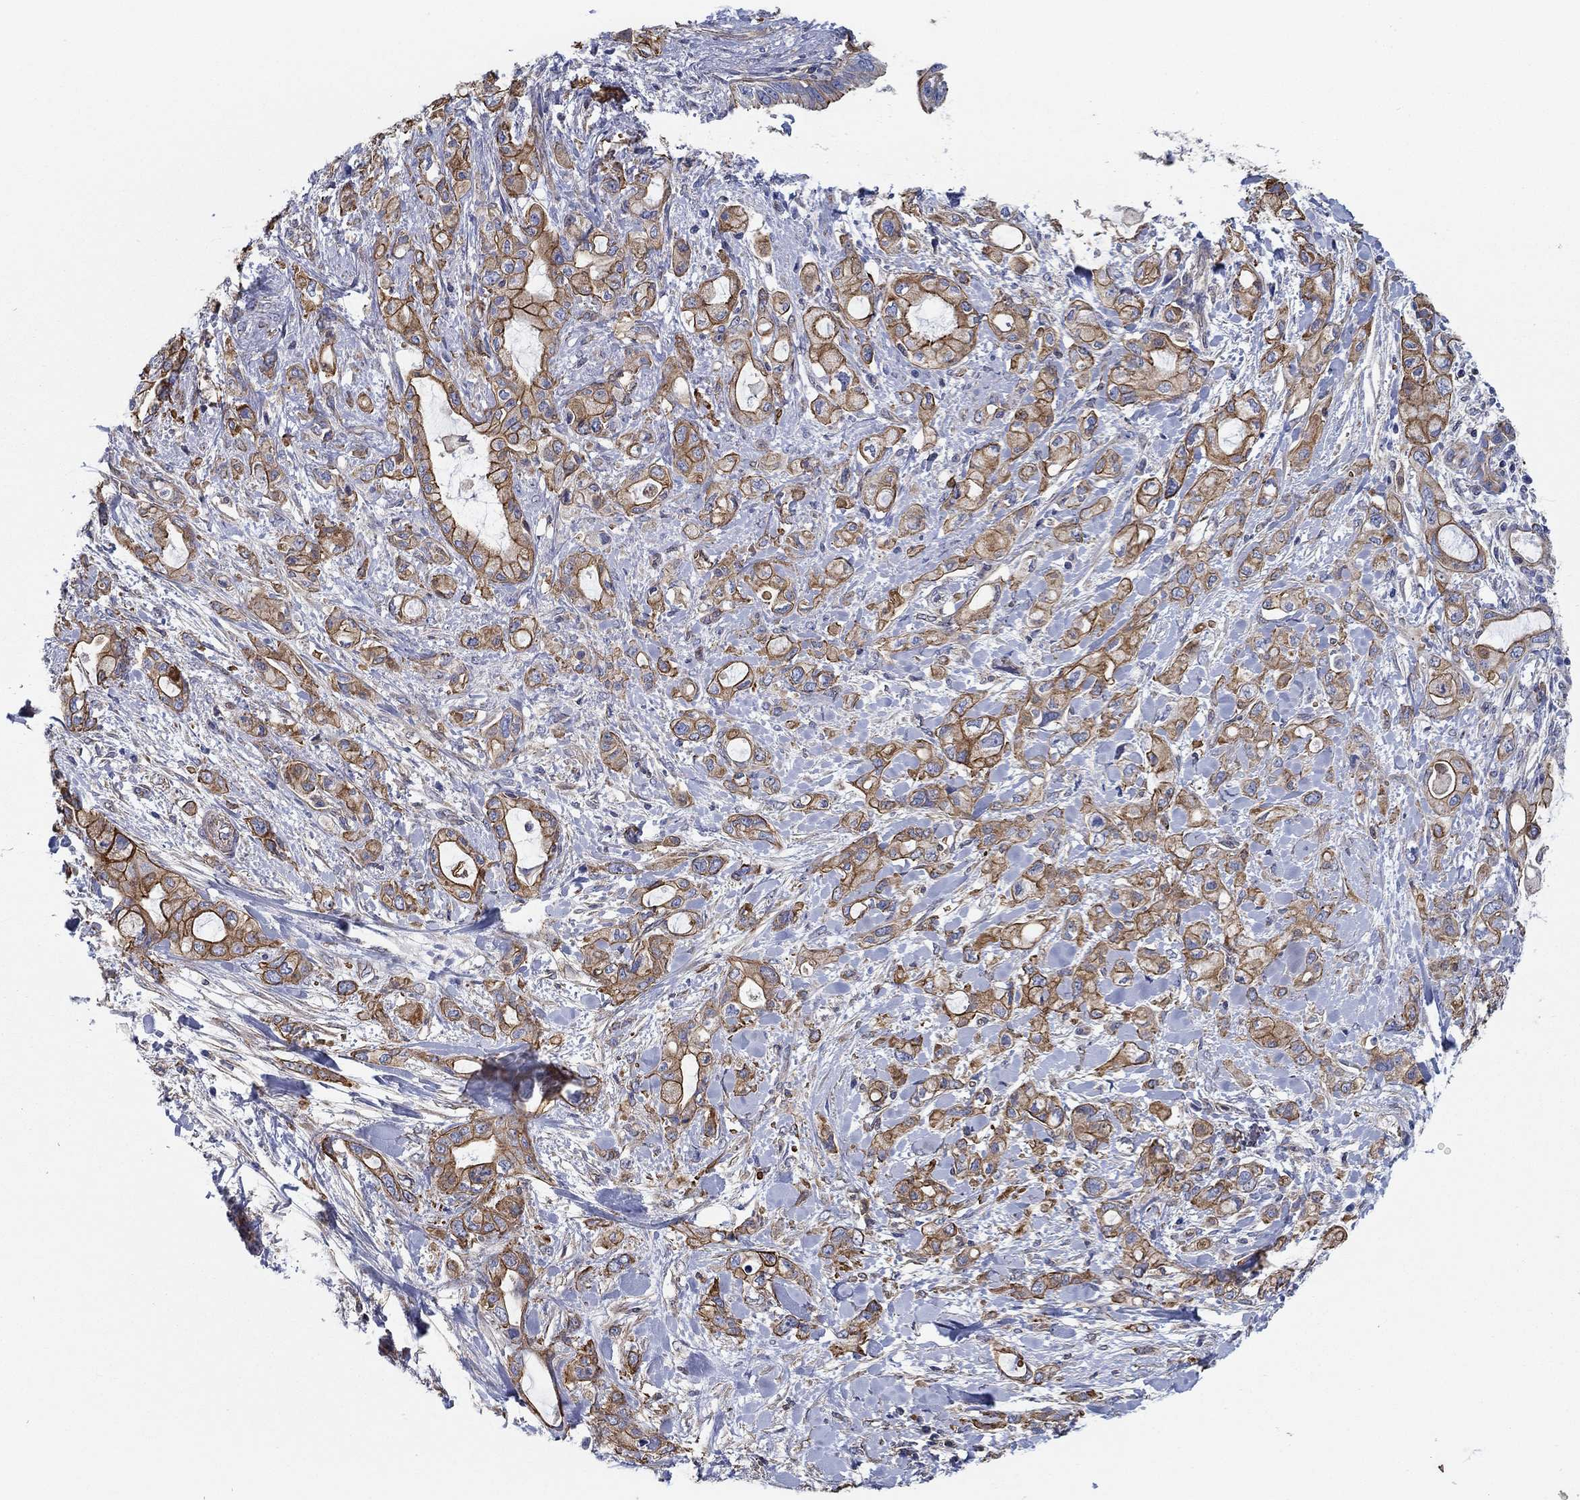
{"staining": {"intensity": "strong", "quantity": ">75%", "location": "cytoplasmic/membranous"}, "tissue": "pancreatic cancer", "cell_type": "Tumor cells", "image_type": "cancer", "snomed": [{"axis": "morphology", "description": "Adenocarcinoma, NOS"}, {"axis": "topography", "description": "Pancreas"}], "caption": "Strong cytoplasmic/membranous protein staining is present in about >75% of tumor cells in pancreatic cancer (adenocarcinoma).", "gene": "FMN1", "patient": {"sex": "female", "age": 56}}